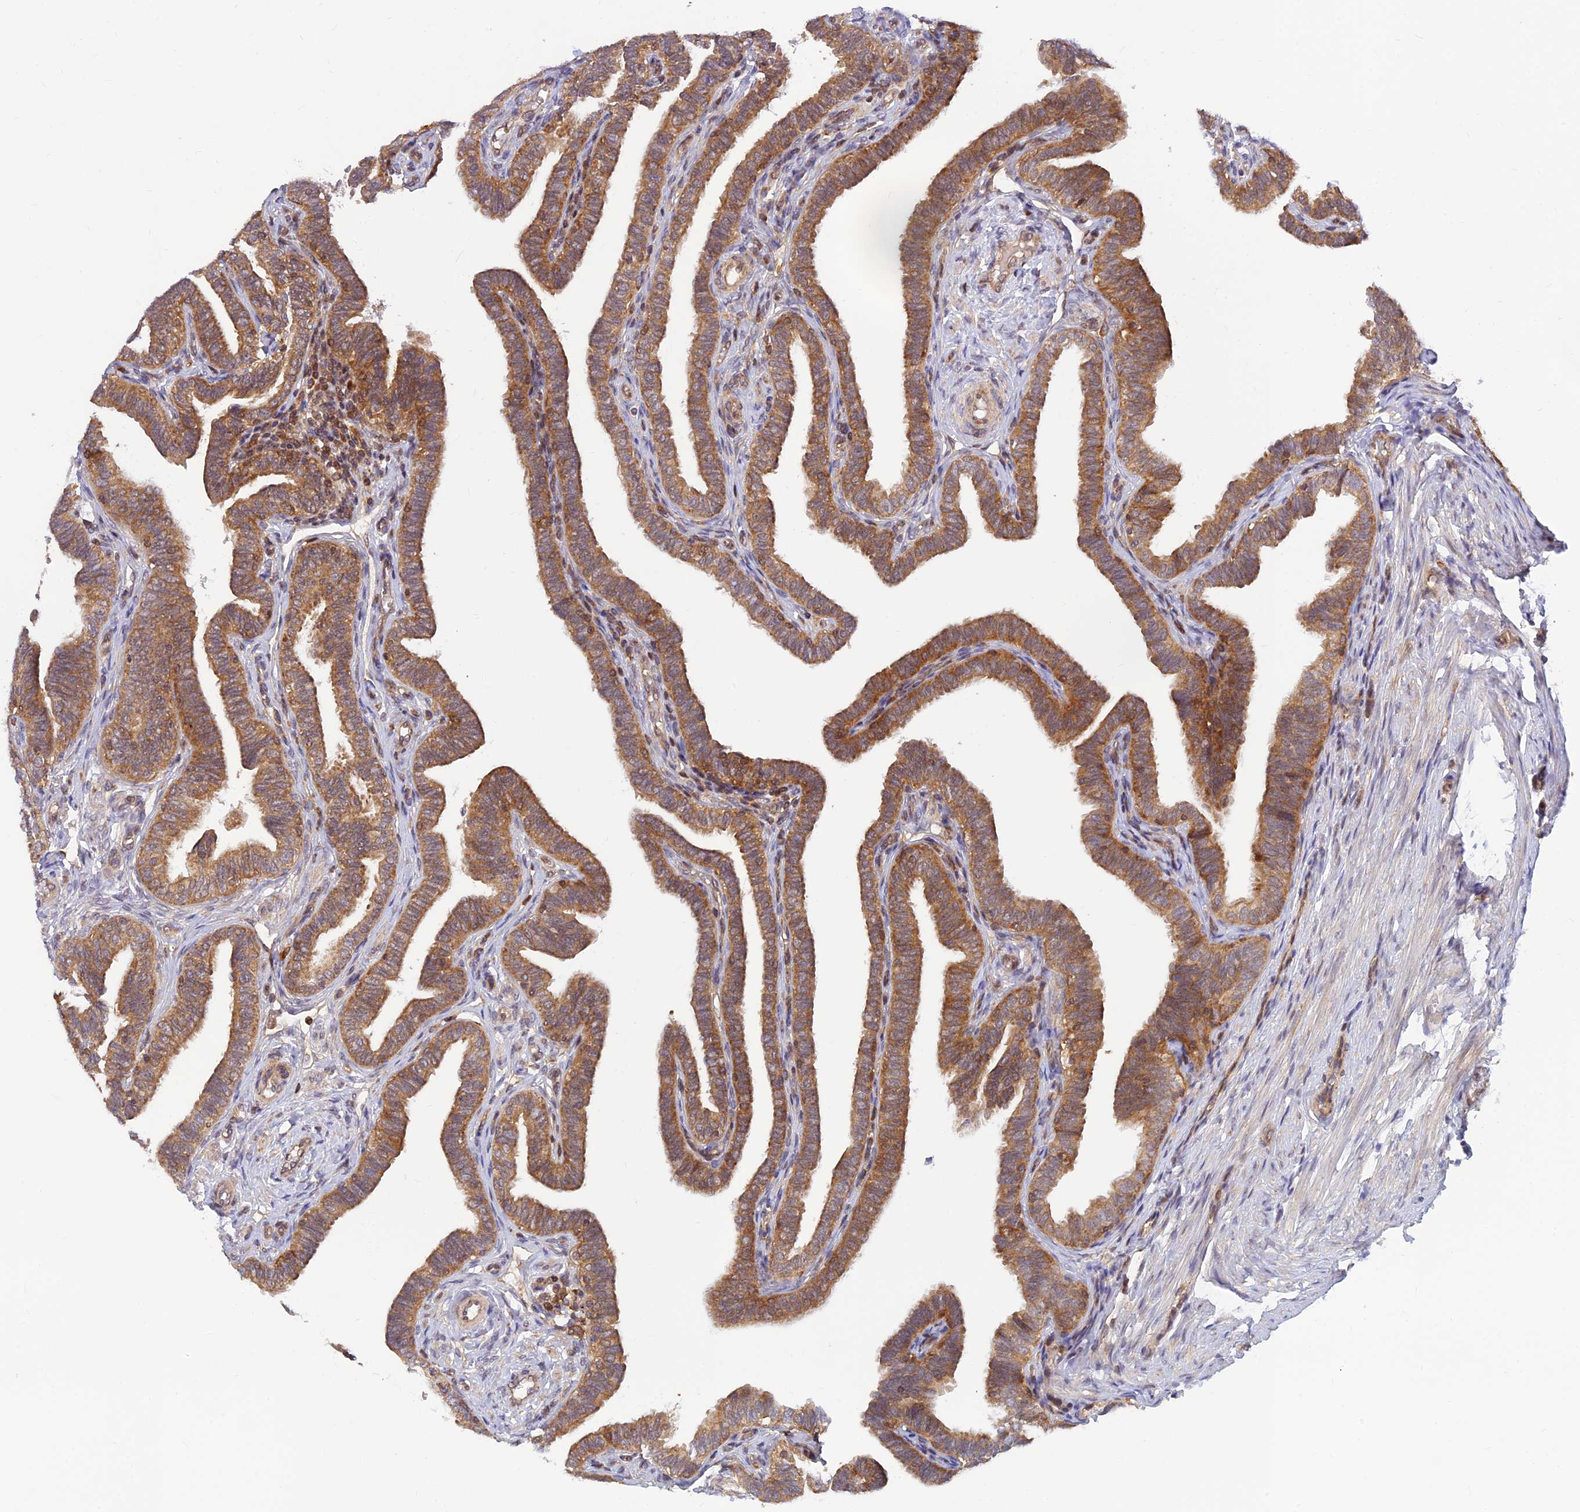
{"staining": {"intensity": "moderate", "quantity": ">75%", "location": "cytoplasmic/membranous"}, "tissue": "fallopian tube", "cell_type": "Glandular cells", "image_type": "normal", "snomed": [{"axis": "morphology", "description": "Normal tissue, NOS"}, {"axis": "topography", "description": "Fallopian tube"}], "caption": "DAB (3,3'-diaminobenzidine) immunohistochemical staining of benign human fallopian tube displays moderate cytoplasmic/membranous protein expression in about >75% of glandular cells.", "gene": "LYSMD2", "patient": {"sex": "female", "age": 39}}